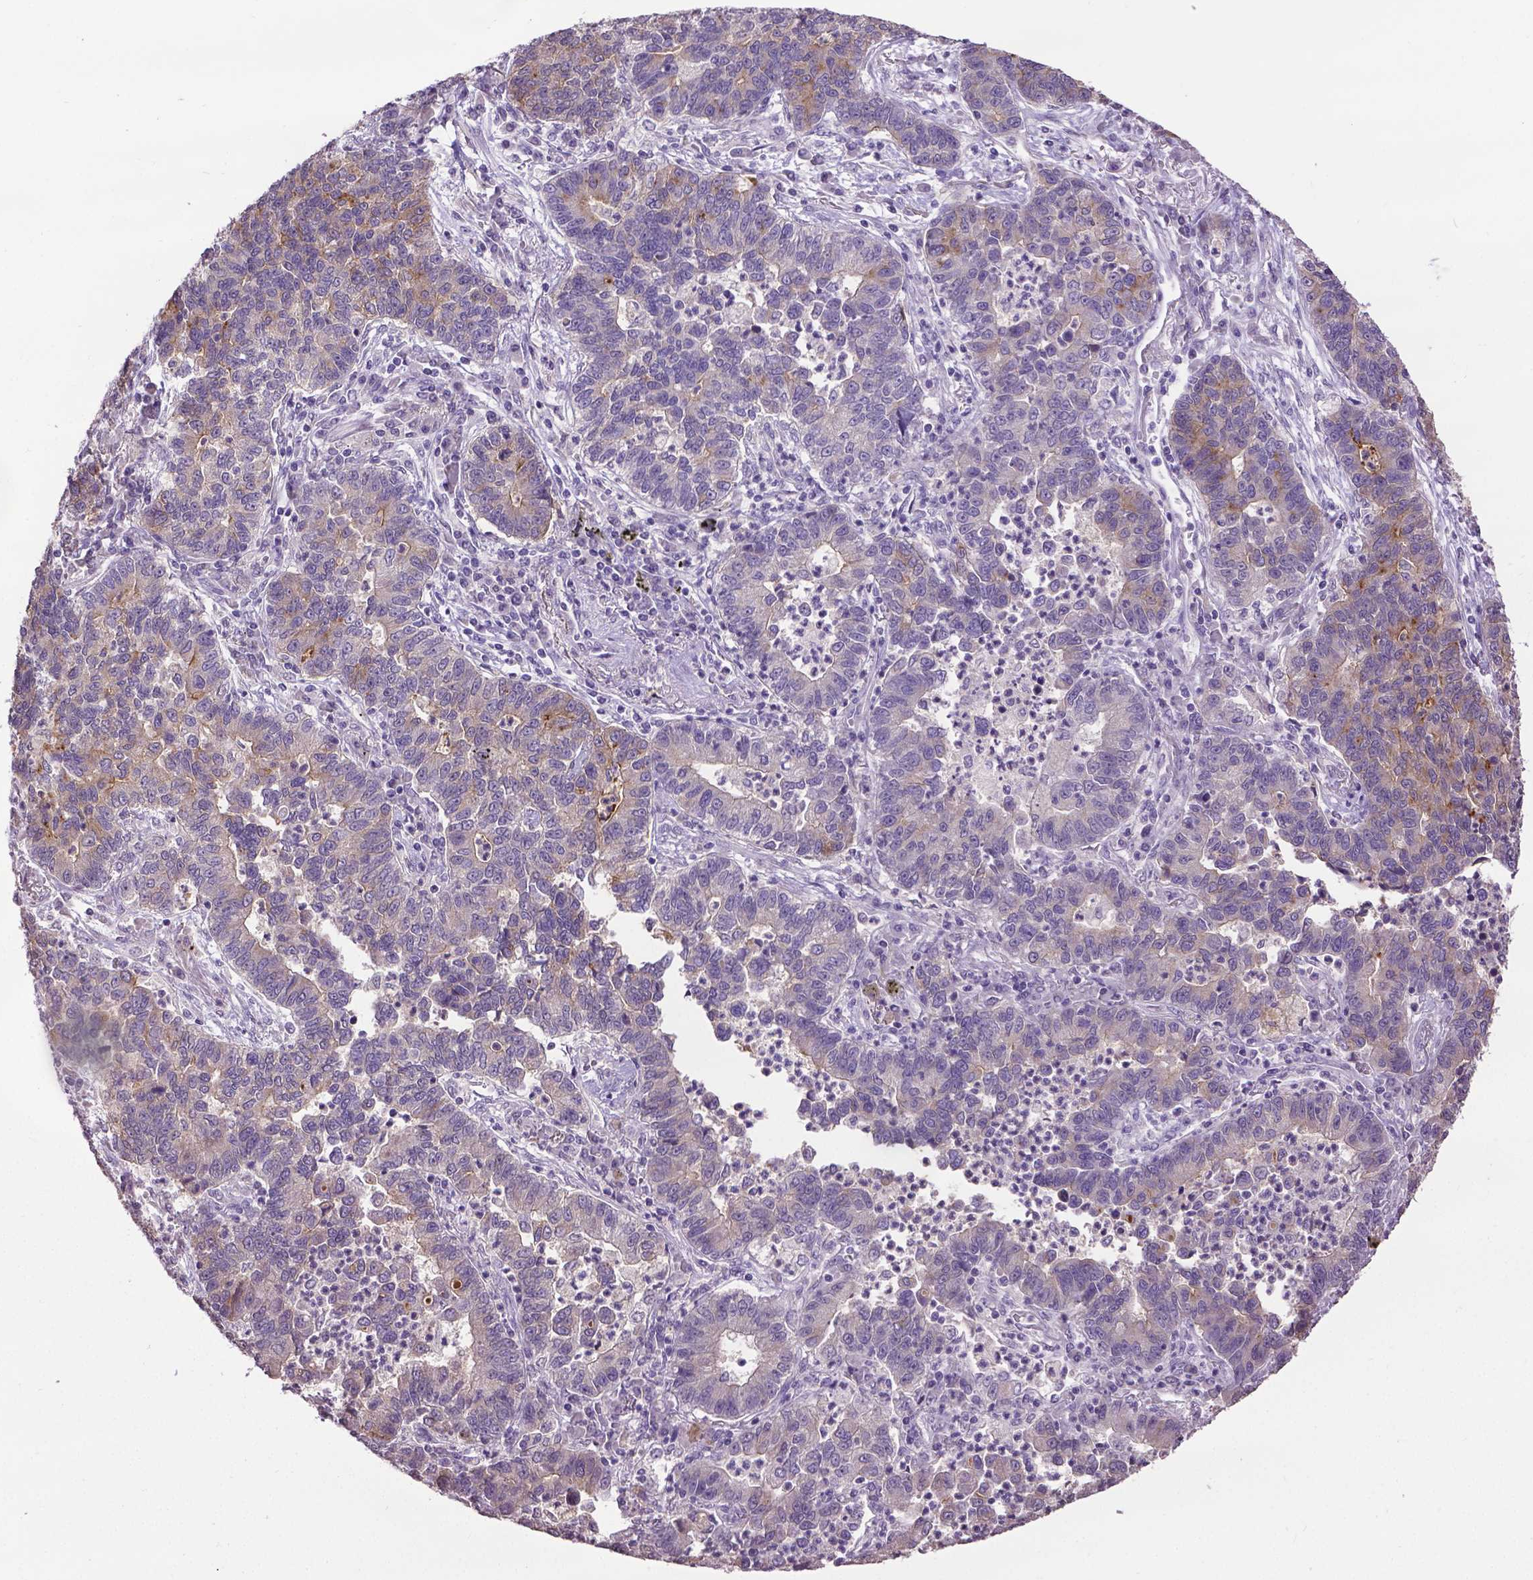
{"staining": {"intensity": "weak", "quantity": "<25%", "location": "cytoplasmic/membranous"}, "tissue": "lung cancer", "cell_type": "Tumor cells", "image_type": "cancer", "snomed": [{"axis": "morphology", "description": "Adenocarcinoma, NOS"}, {"axis": "topography", "description": "Lung"}], "caption": "Histopathology image shows no protein expression in tumor cells of lung adenocarcinoma tissue.", "gene": "CPM", "patient": {"sex": "female", "age": 57}}